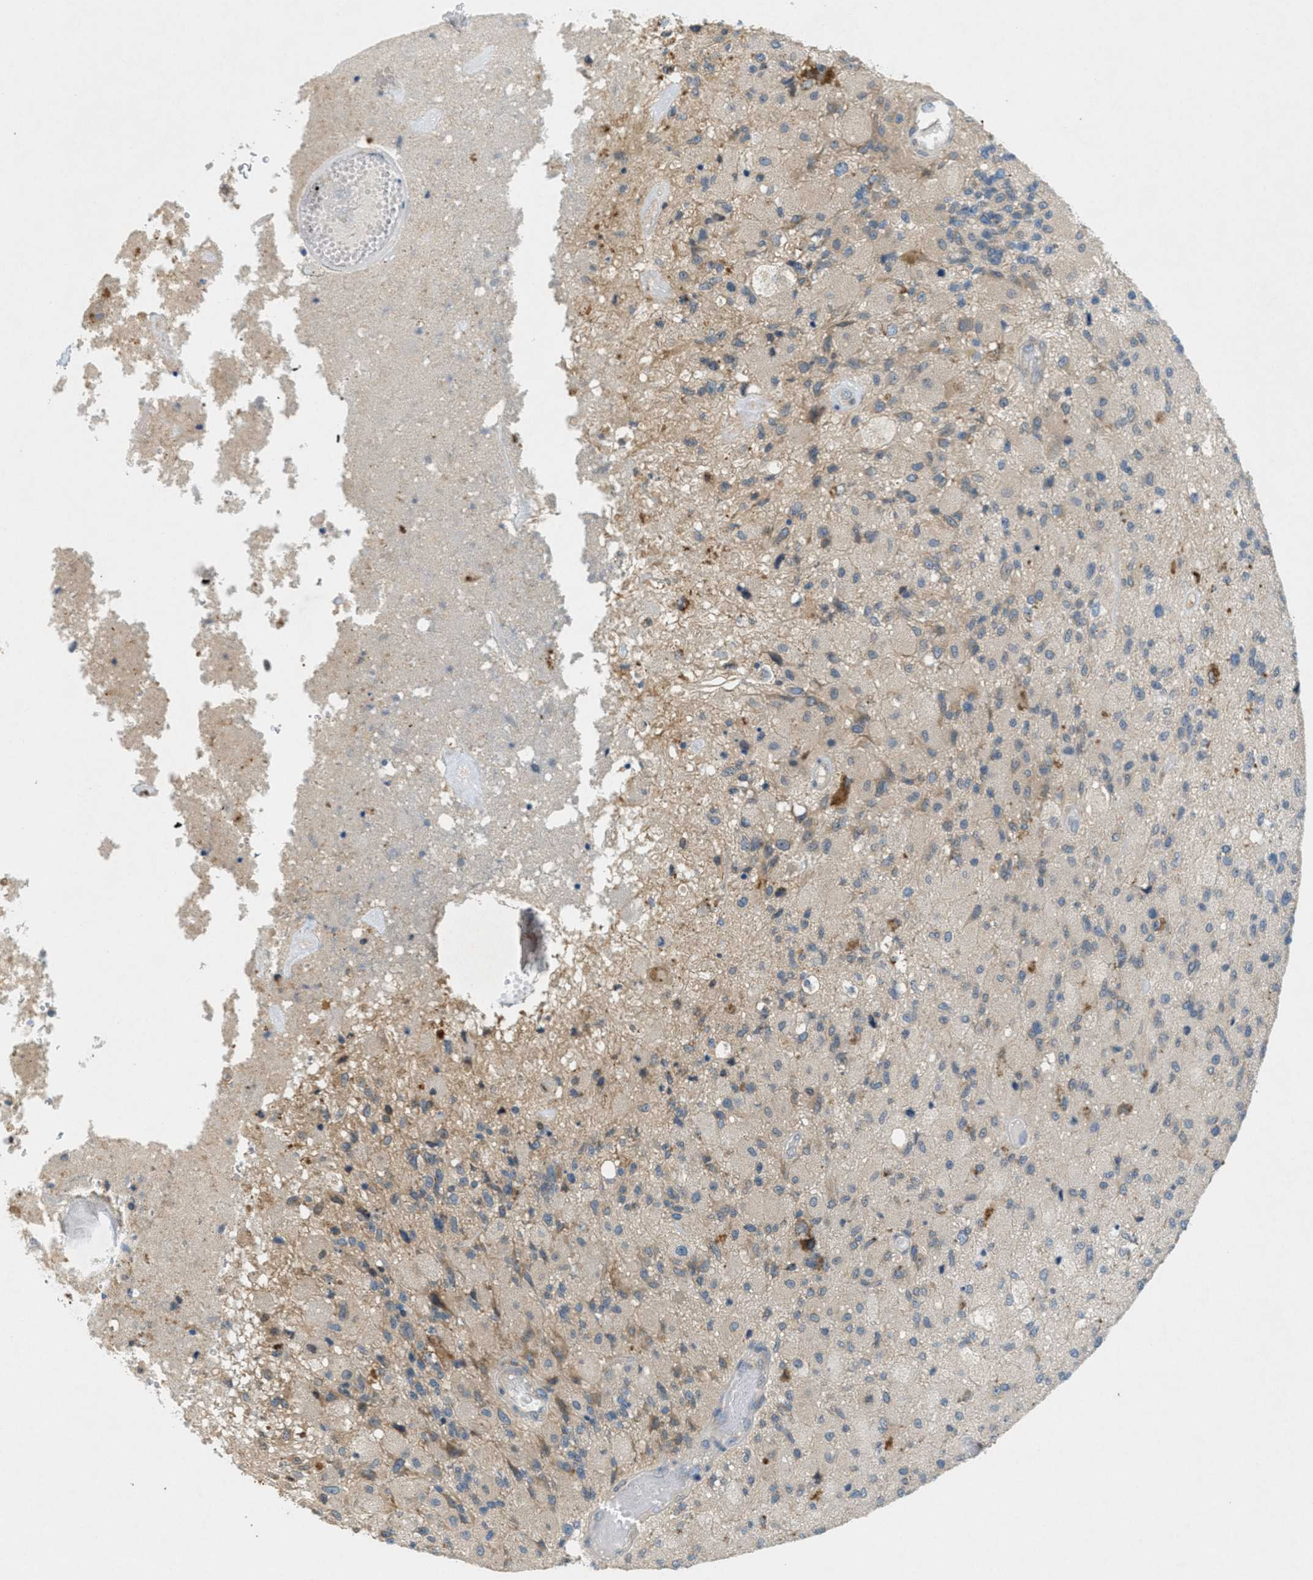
{"staining": {"intensity": "weak", "quantity": "<25%", "location": "cytoplasmic/membranous"}, "tissue": "glioma", "cell_type": "Tumor cells", "image_type": "cancer", "snomed": [{"axis": "morphology", "description": "Normal tissue, NOS"}, {"axis": "morphology", "description": "Glioma, malignant, High grade"}, {"axis": "topography", "description": "Cerebral cortex"}], "caption": "DAB (3,3'-diaminobenzidine) immunohistochemical staining of human glioma exhibits no significant positivity in tumor cells. (DAB (3,3'-diaminobenzidine) IHC, high magnification).", "gene": "SIGMAR1", "patient": {"sex": "male", "age": 77}}